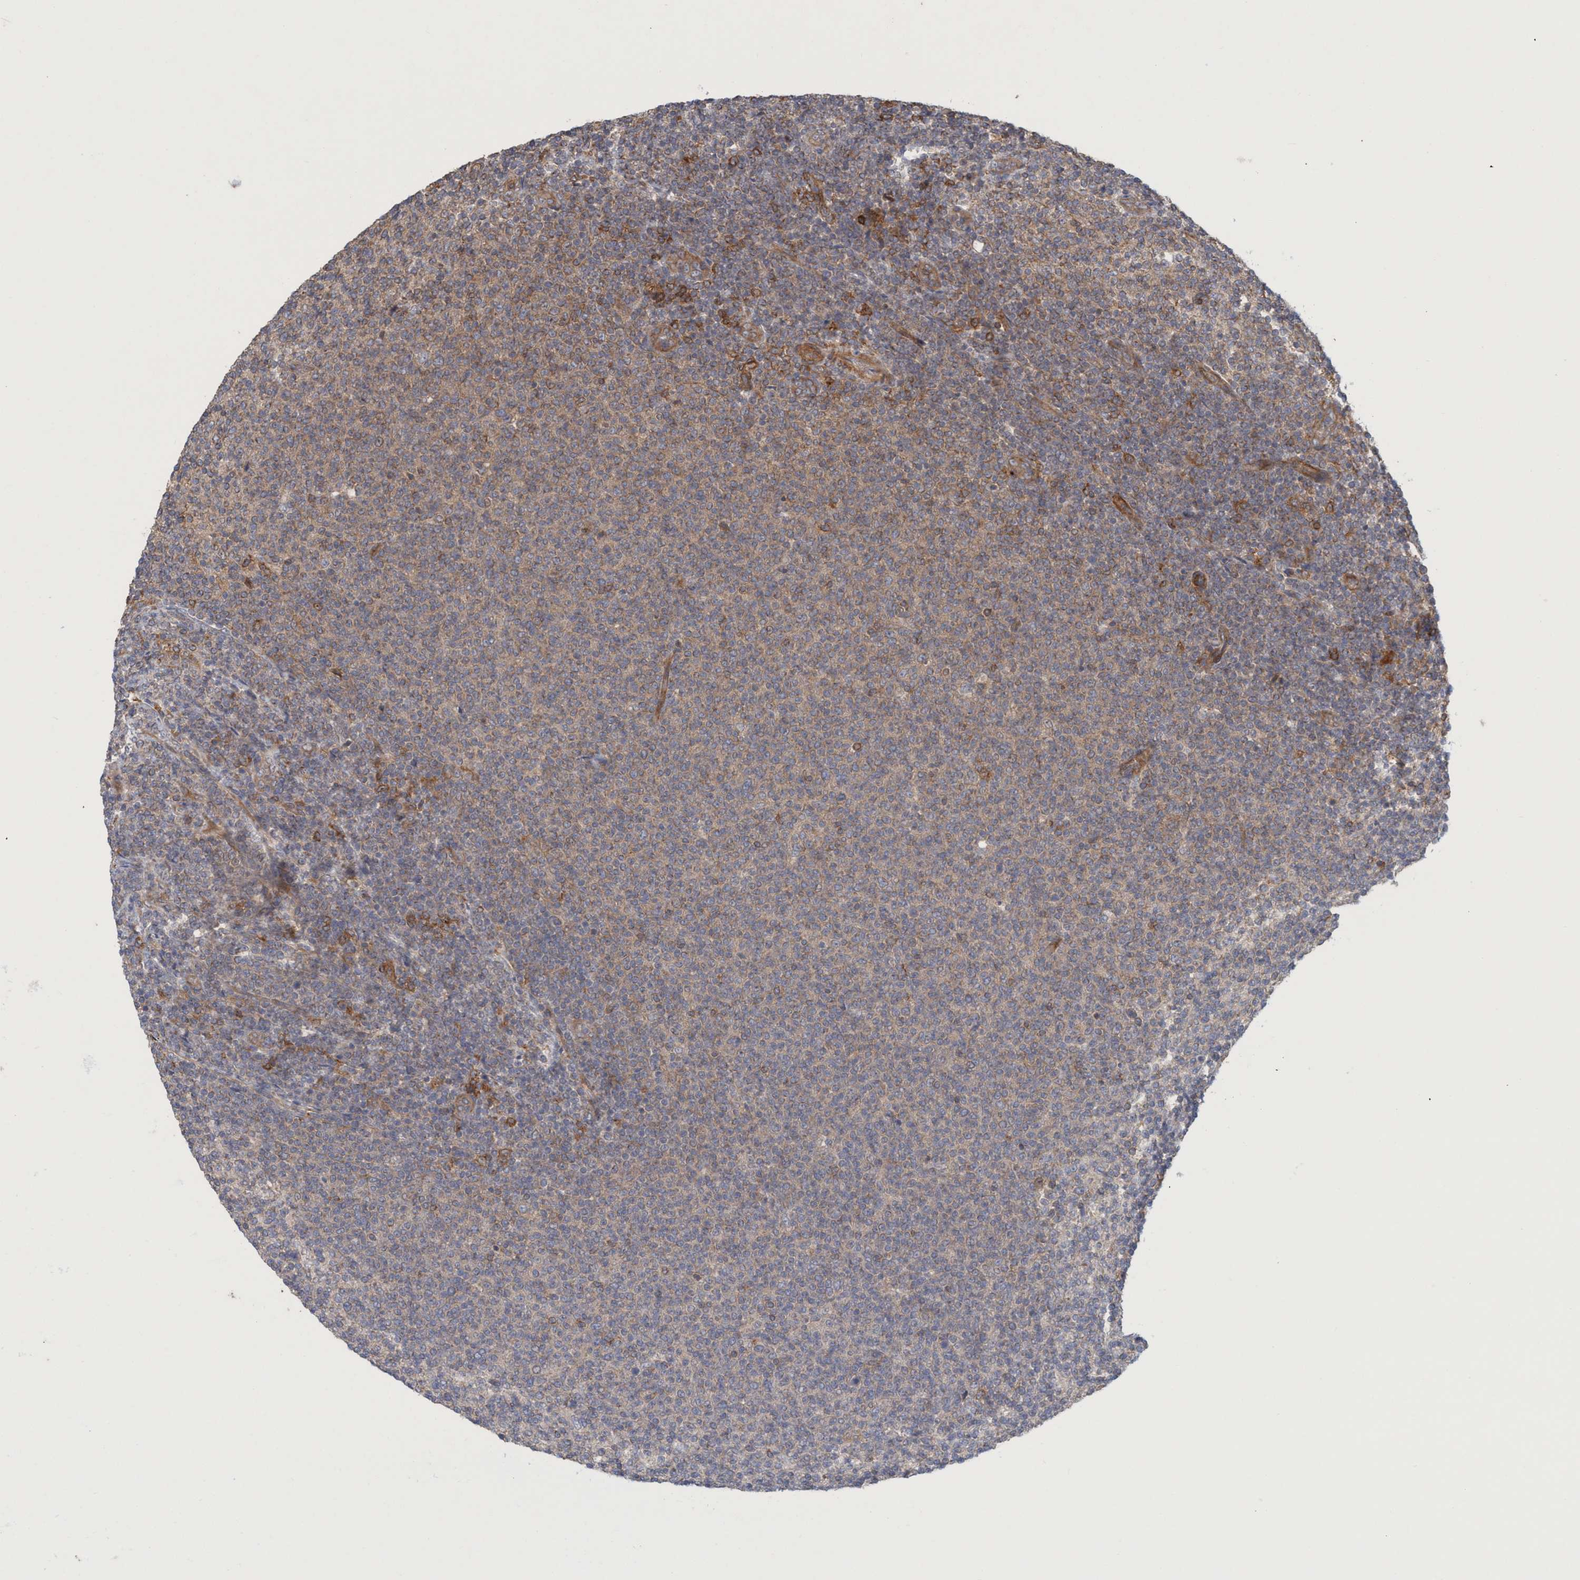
{"staining": {"intensity": "weak", "quantity": ">75%", "location": "cytoplasmic/membranous"}, "tissue": "lymphoma", "cell_type": "Tumor cells", "image_type": "cancer", "snomed": [{"axis": "morphology", "description": "Malignant lymphoma, non-Hodgkin's type, Low grade"}, {"axis": "topography", "description": "Lymph node"}], "caption": "Brown immunohistochemical staining in human lymphoma exhibits weak cytoplasmic/membranous positivity in approximately >75% of tumor cells.", "gene": "SPECC1", "patient": {"sex": "male", "age": 66}}